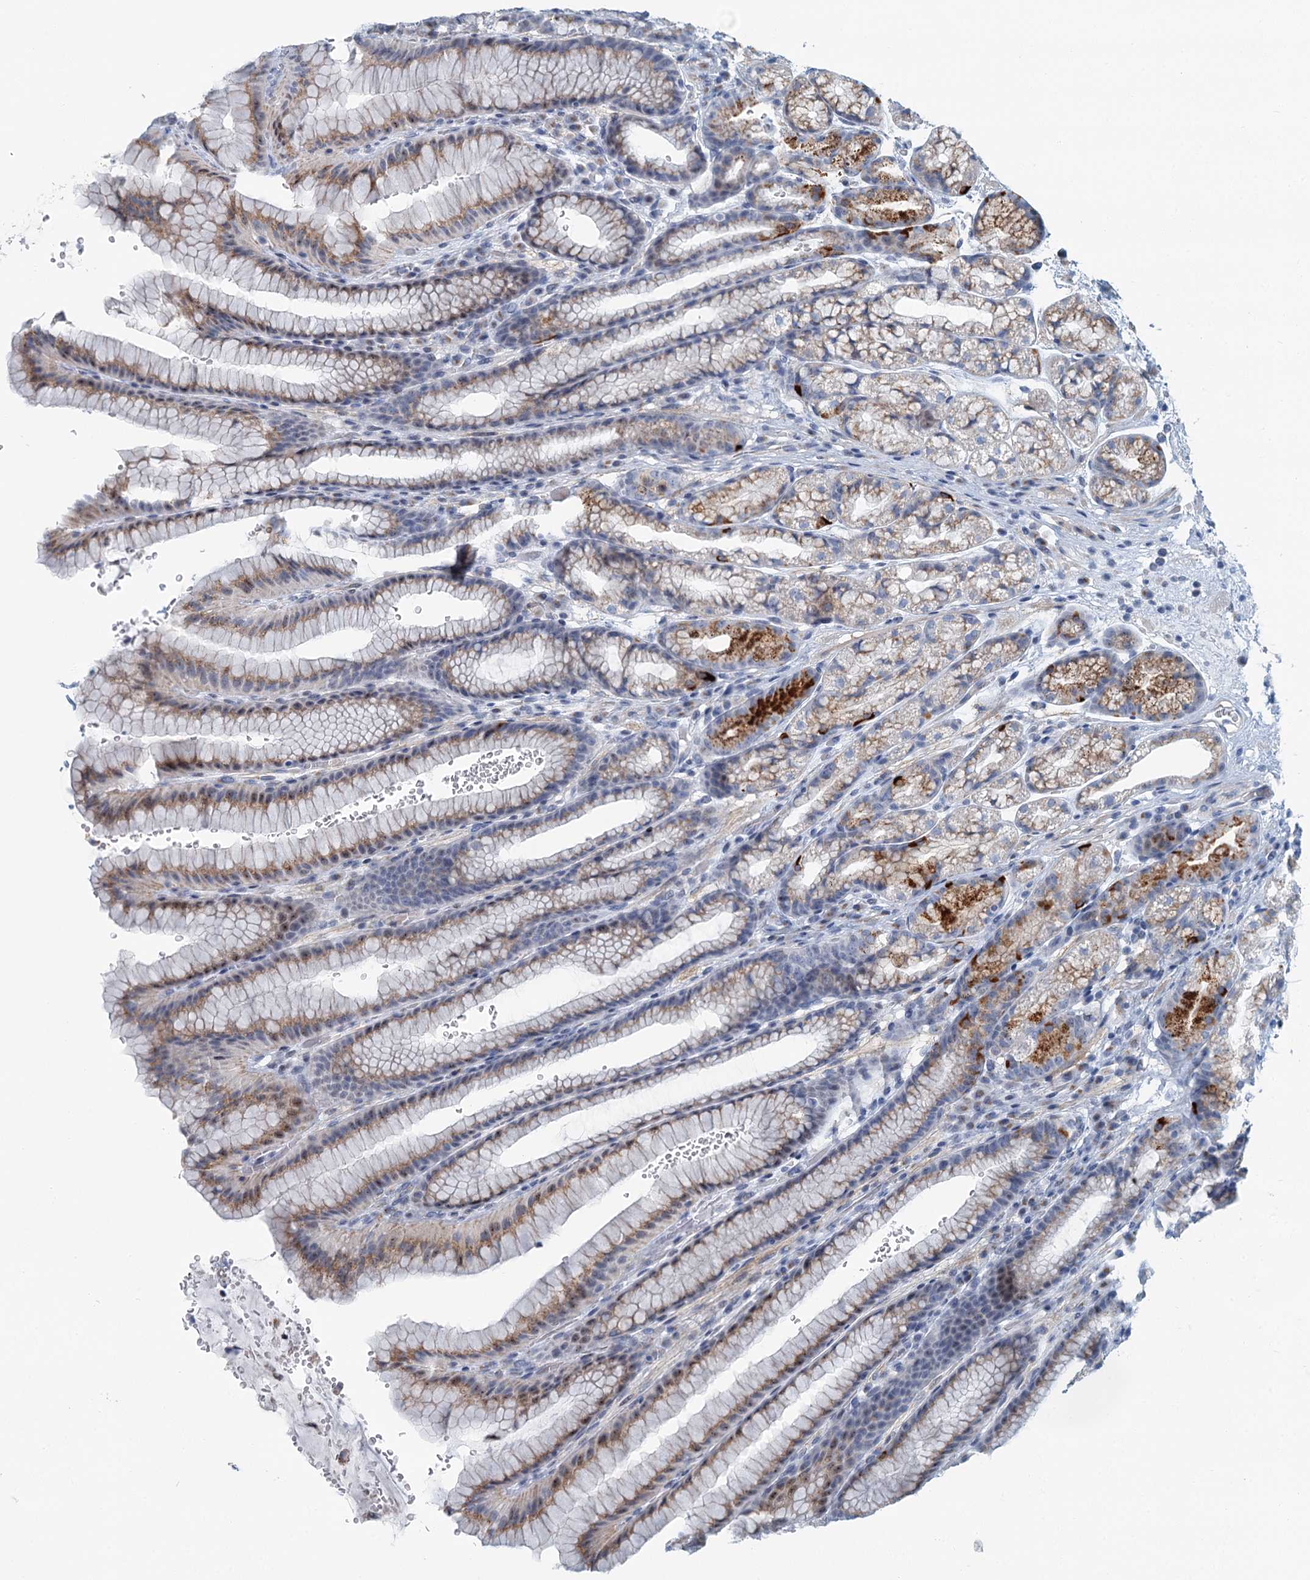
{"staining": {"intensity": "moderate", "quantity": "25%-75%", "location": "cytoplasmic/membranous"}, "tissue": "stomach", "cell_type": "Glandular cells", "image_type": "normal", "snomed": [{"axis": "morphology", "description": "Normal tissue, NOS"}, {"axis": "morphology", "description": "Adenocarcinoma, NOS"}, {"axis": "topography", "description": "Stomach"}], "caption": "Immunohistochemistry photomicrograph of benign human stomach stained for a protein (brown), which reveals medium levels of moderate cytoplasmic/membranous staining in approximately 25%-75% of glandular cells.", "gene": "ZNF527", "patient": {"sex": "male", "age": 57}}